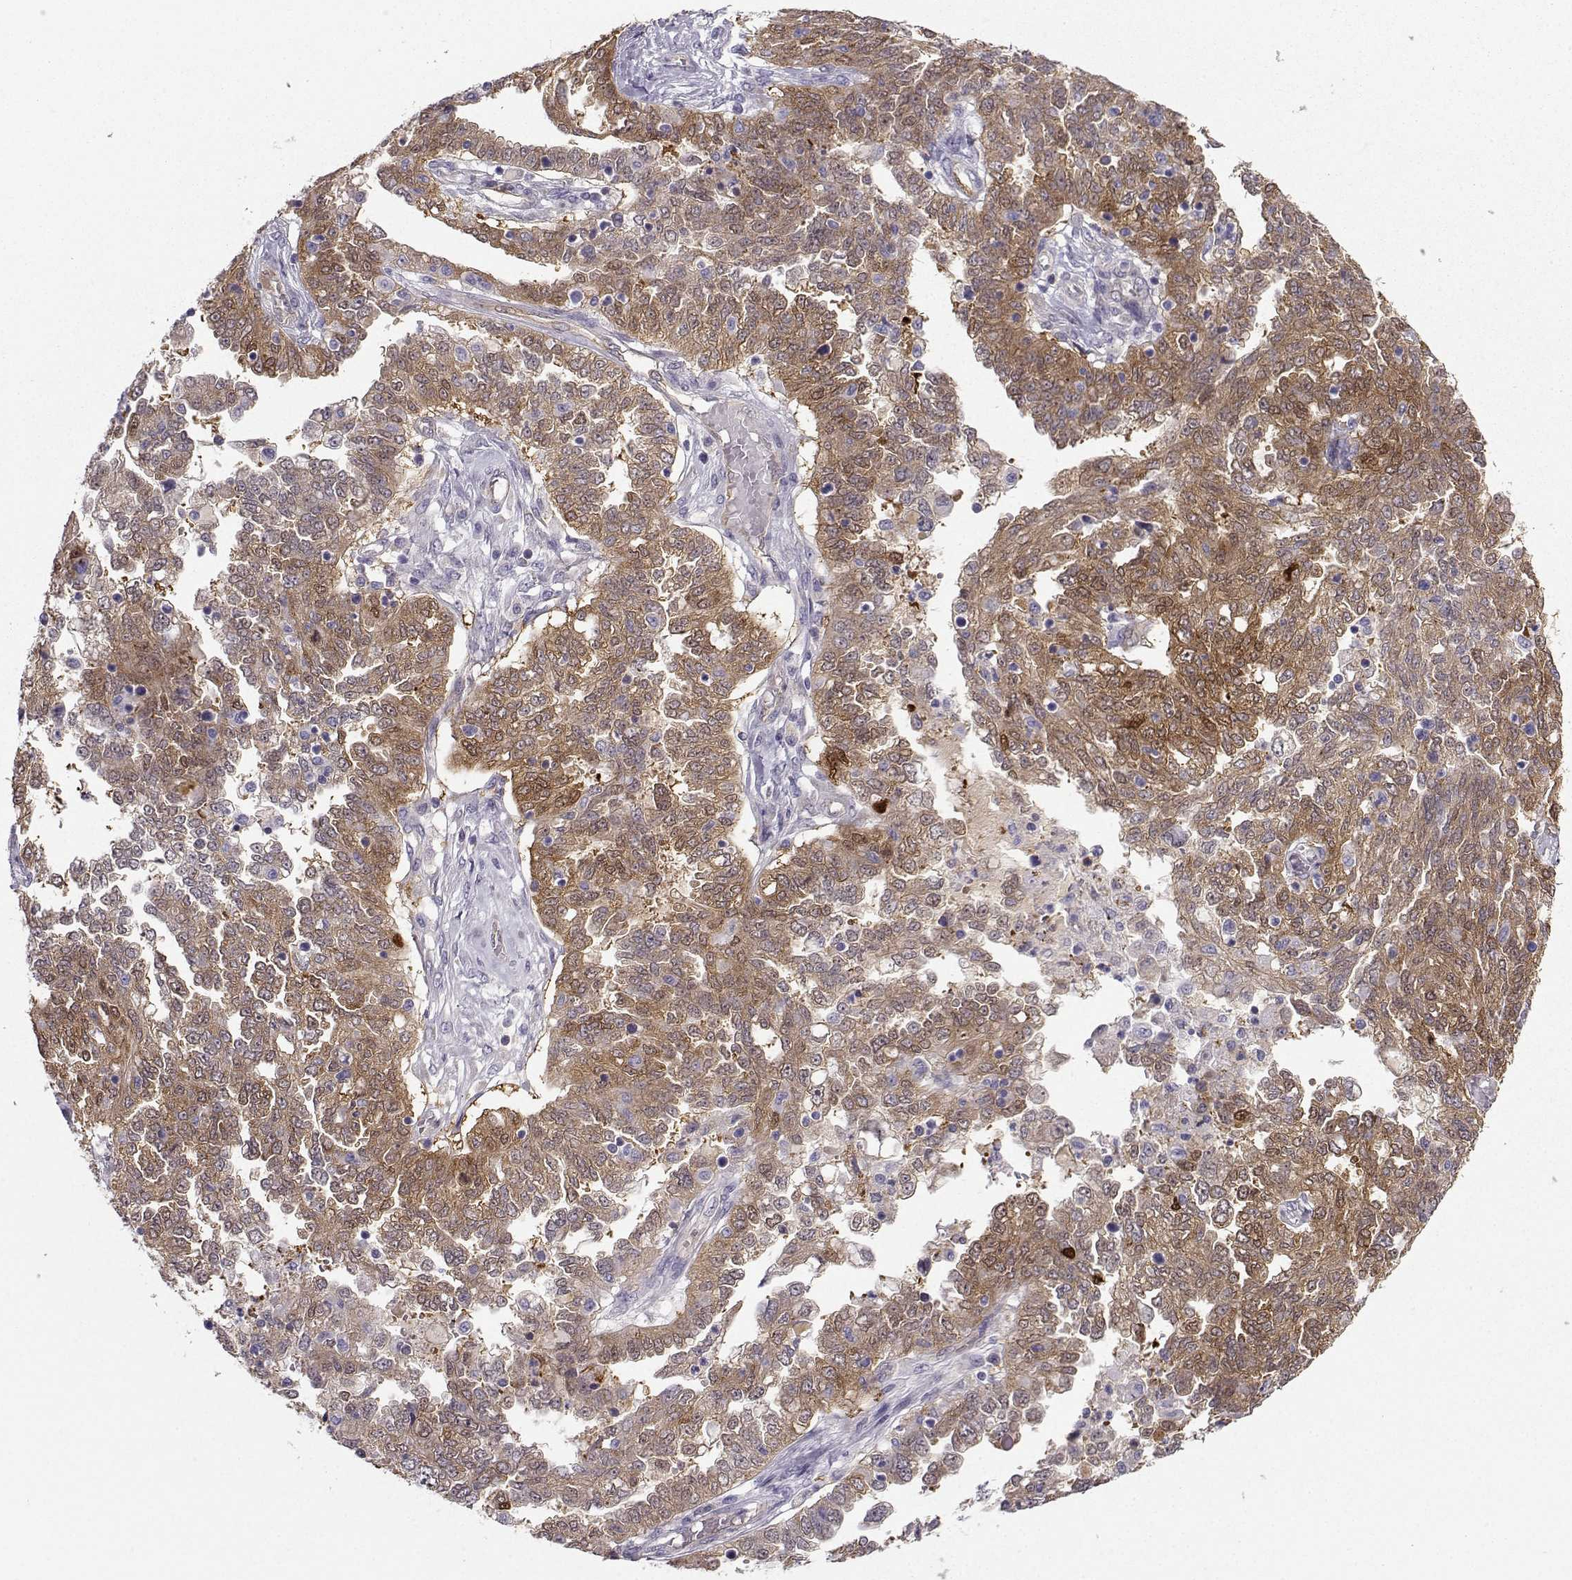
{"staining": {"intensity": "moderate", "quantity": ">75%", "location": "cytoplasmic/membranous"}, "tissue": "ovarian cancer", "cell_type": "Tumor cells", "image_type": "cancer", "snomed": [{"axis": "morphology", "description": "Cystadenocarcinoma, serous, NOS"}, {"axis": "topography", "description": "Ovary"}], "caption": "The micrograph reveals staining of serous cystadenocarcinoma (ovarian), revealing moderate cytoplasmic/membranous protein expression (brown color) within tumor cells. (Stains: DAB in brown, nuclei in blue, Microscopy: brightfield microscopy at high magnification).", "gene": "NQO1", "patient": {"sex": "female", "age": 67}}